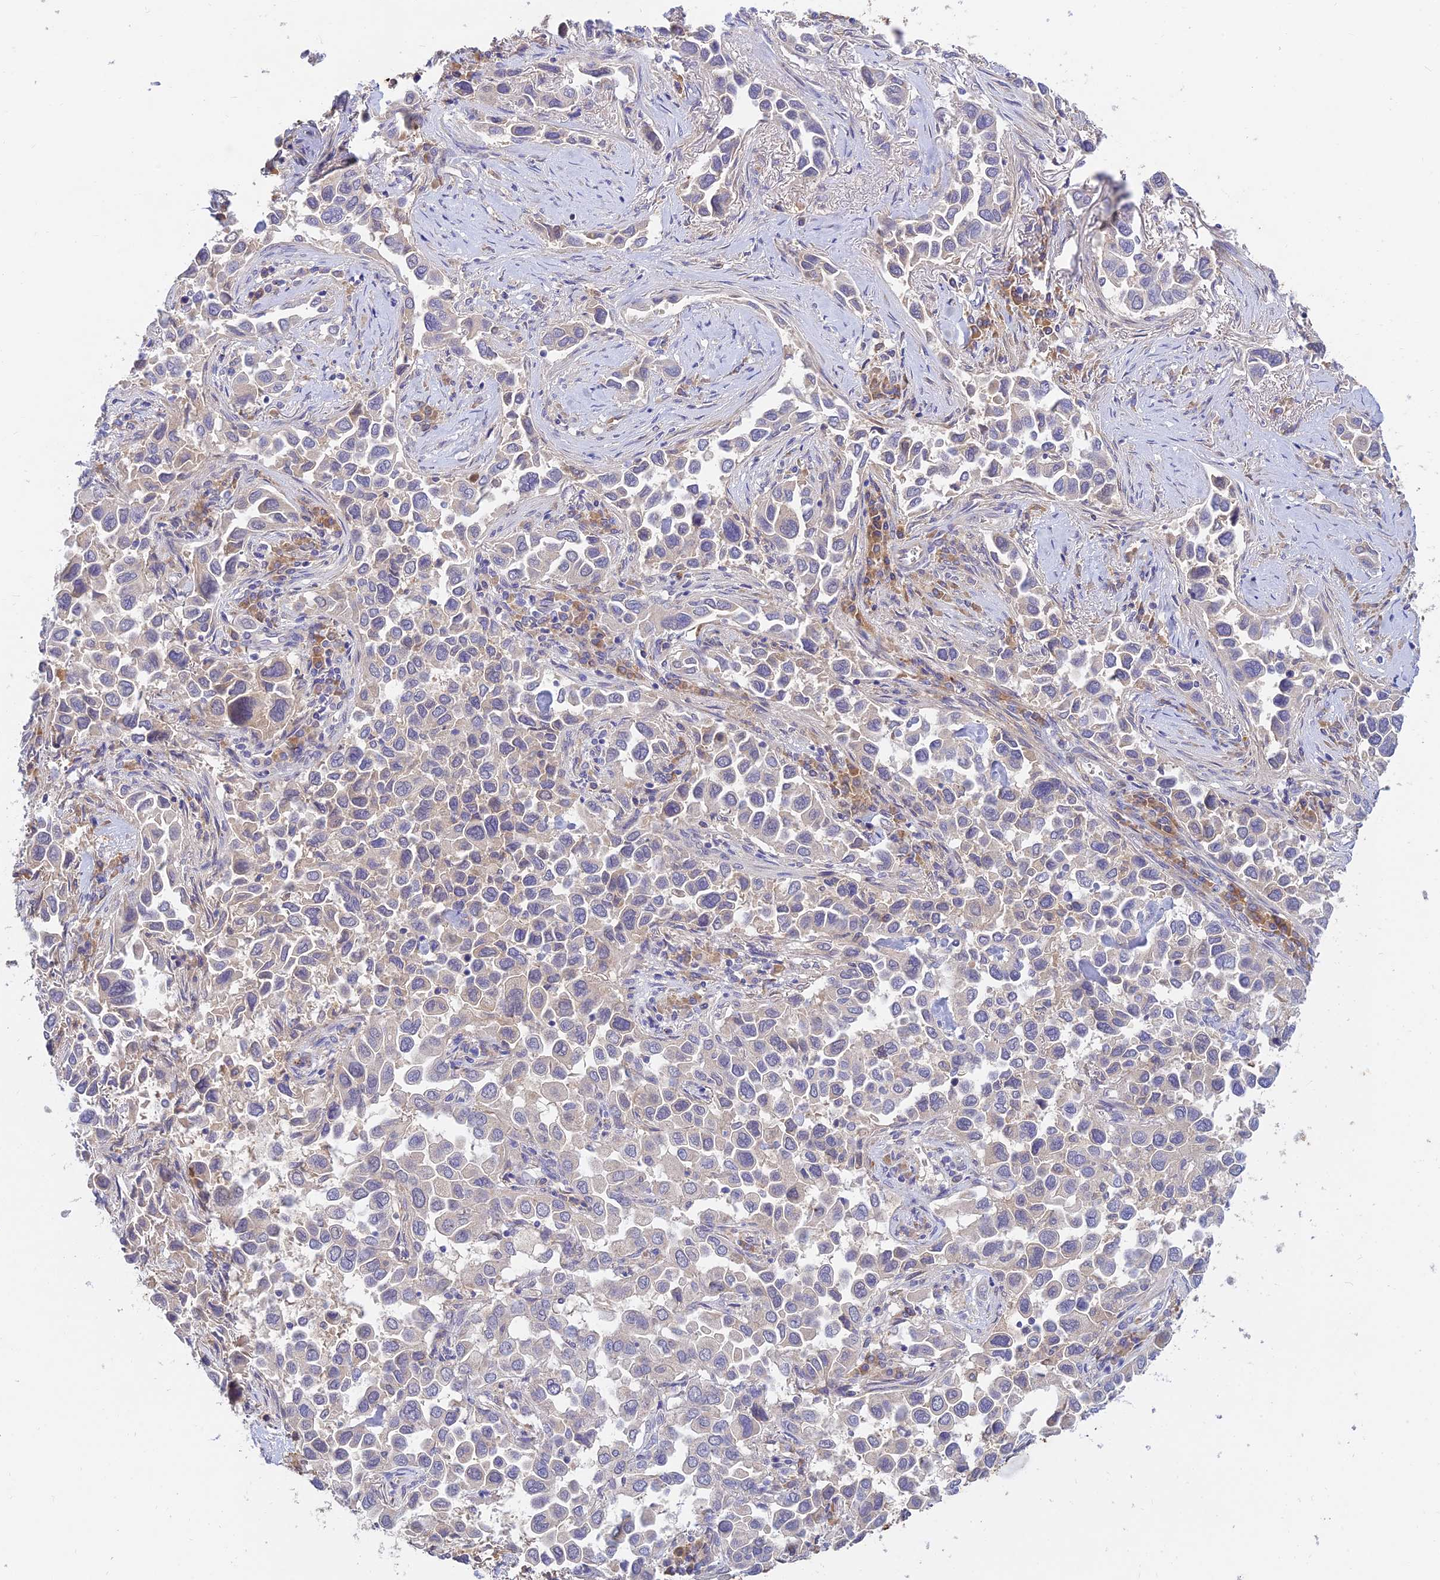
{"staining": {"intensity": "negative", "quantity": "none", "location": "none"}, "tissue": "lung cancer", "cell_type": "Tumor cells", "image_type": "cancer", "snomed": [{"axis": "morphology", "description": "Adenocarcinoma, NOS"}, {"axis": "topography", "description": "Lung"}], "caption": "A high-resolution histopathology image shows immunohistochemistry (IHC) staining of lung cancer (adenocarcinoma), which exhibits no significant staining in tumor cells.", "gene": "ACSM5", "patient": {"sex": "female", "age": 76}}